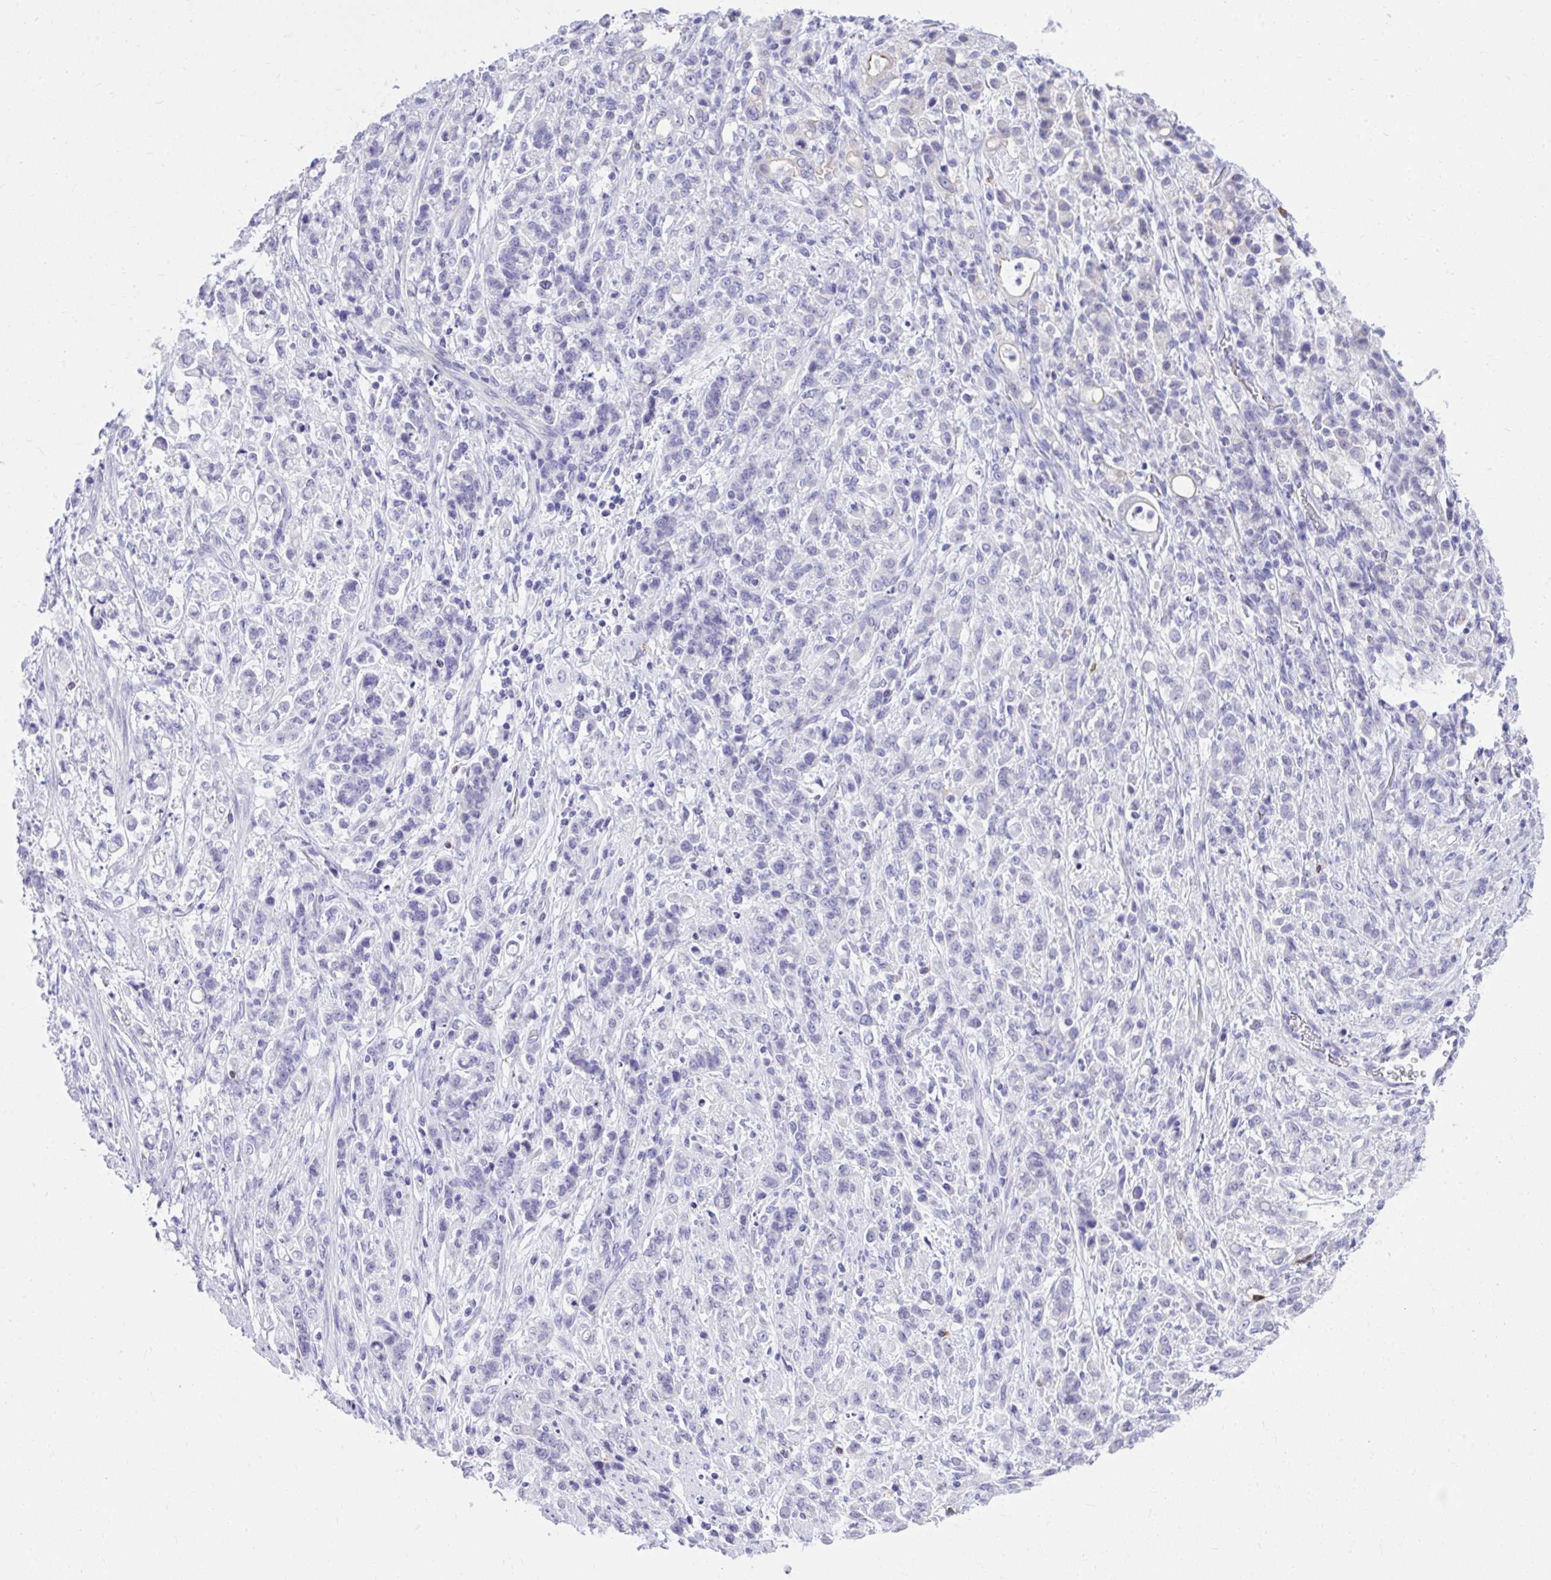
{"staining": {"intensity": "negative", "quantity": "none", "location": "none"}, "tissue": "stomach cancer", "cell_type": "Tumor cells", "image_type": "cancer", "snomed": [{"axis": "morphology", "description": "Adenocarcinoma, NOS"}, {"axis": "topography", "description": "Stomach"}], "caption": "Human adenocarcinoma (stomach) stained for a protein using immunohistochemistry (IHC) reveals no positivity in tumor cells.", "gene": "PSD", "patient": {"sex": "female", "age": 60}}